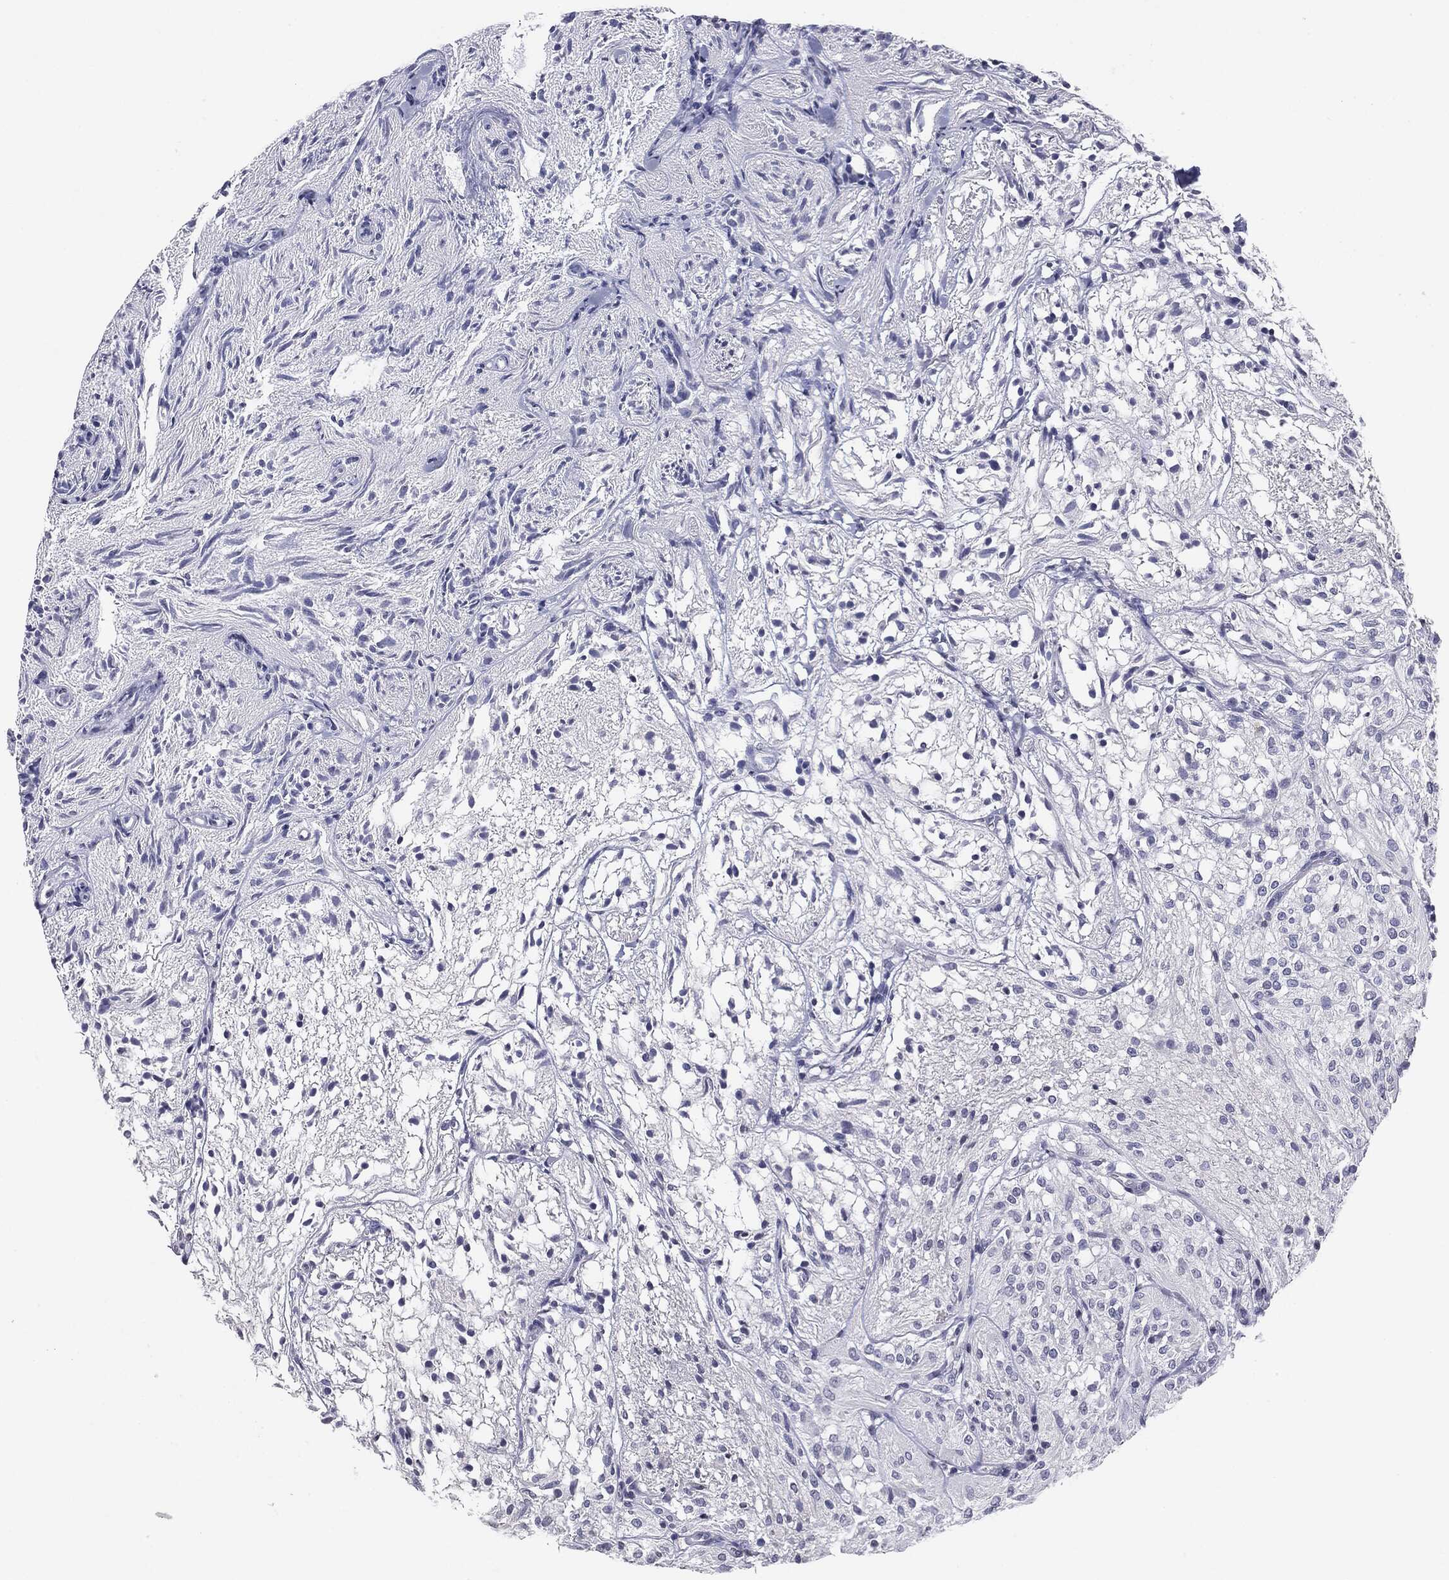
{"staining": {"intensity": "negative", "quantity": "none", "location": "none"}, "tissue": "glioma", "cell_type": "Tumor cells", "image_type": "cancer", "snomed": [{"axis": "morphology", "description": "Glioma, malignant, Low grade"}, {"axis": "topography", "description": "Brain"}], "caption": "DAB (3,3'-diaminobenzidine) immunohistochemical staining of human glioma displays no significant positivity in tumor cells. Nuclei are stained in blue.", "gene": "SERPINB4", "patient": {"sex": "male", "age": 3}}